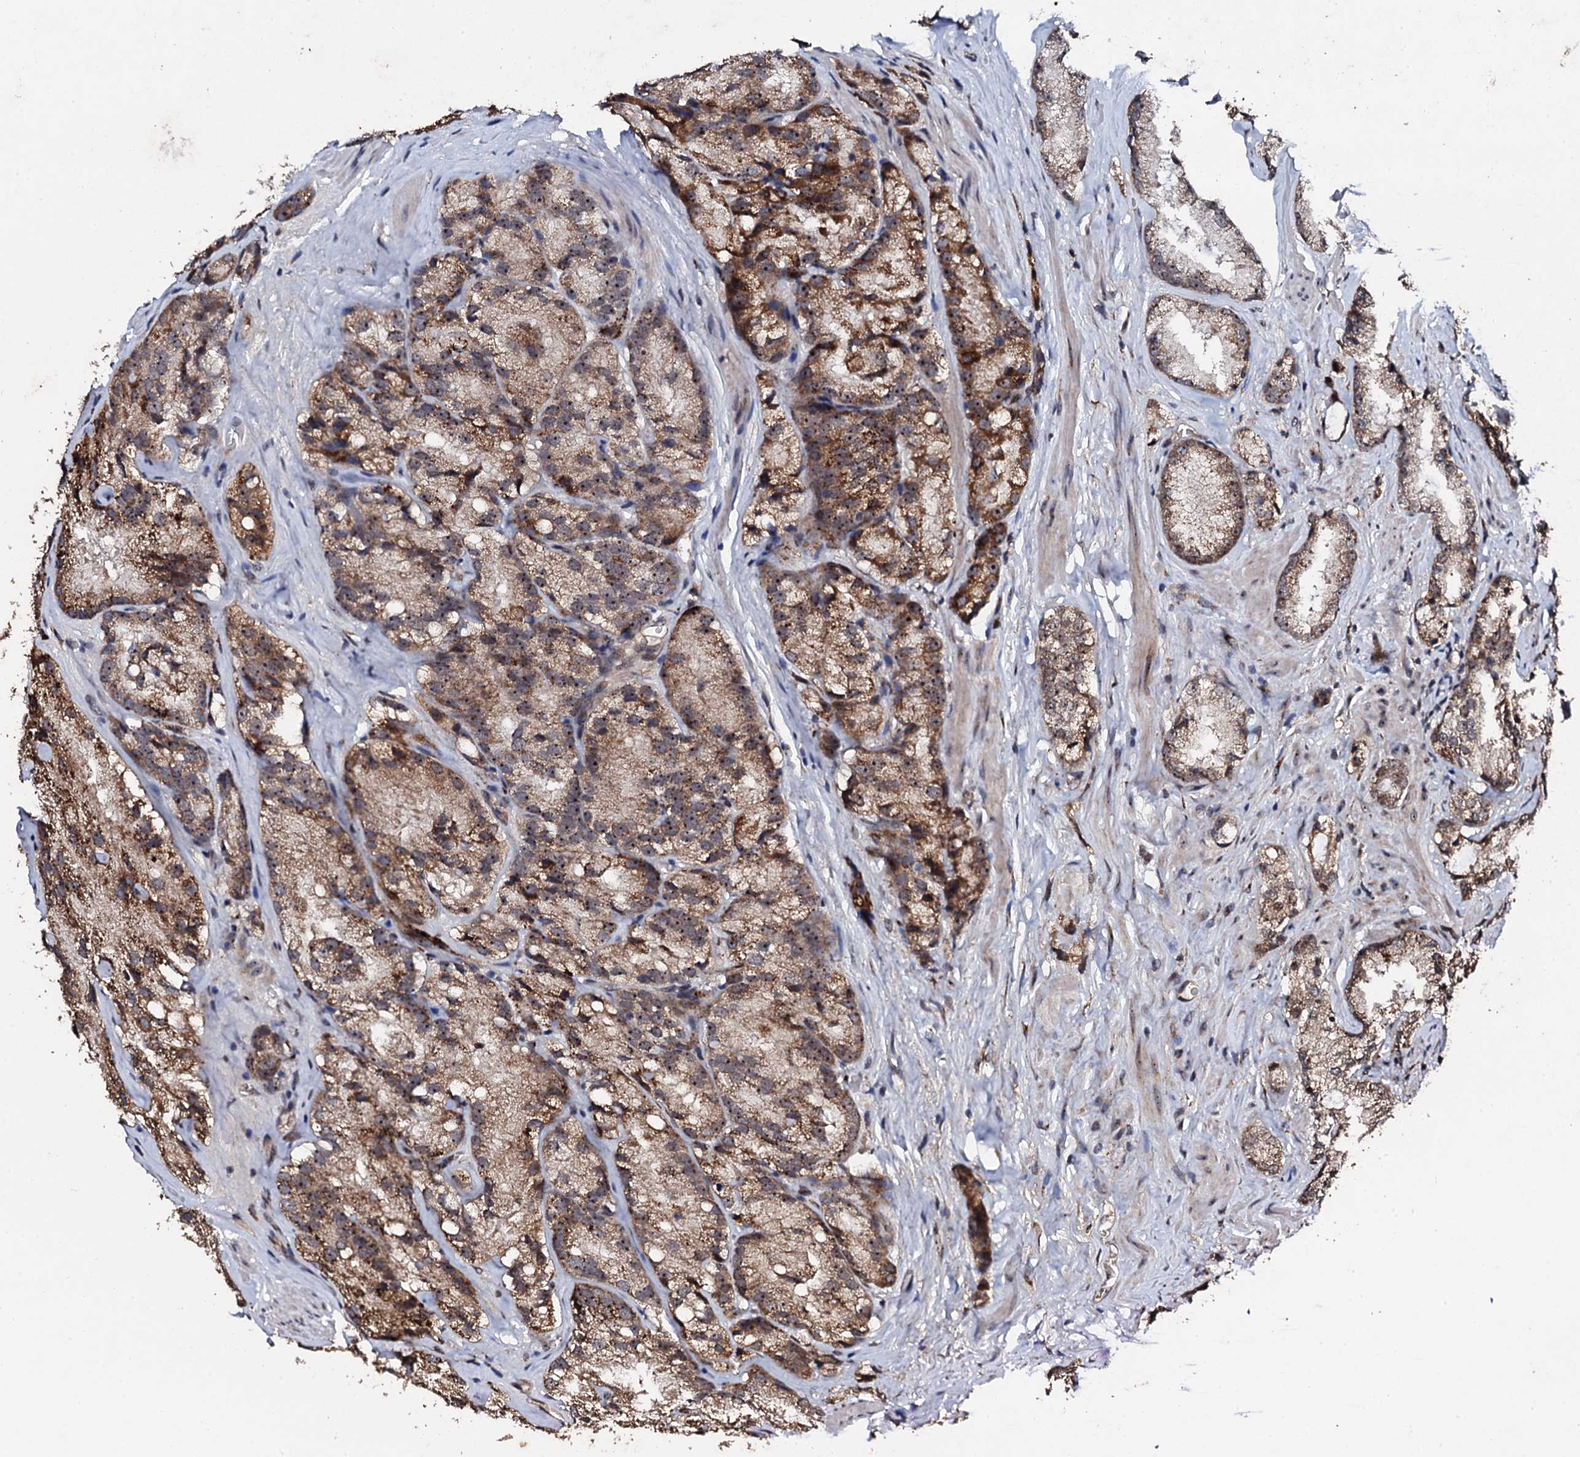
{"staining": {"intensity": "moderate", "quantity": ">75%", "location": "cytoplasmic/membranous,nuclear"}, "tissue": "prostate cancer", "cell_type": "Tumor cells", "image_type": "cancer", "snomed": [{"axis": "morphology", "description": "Adenocarcinoma, High grade"}, {"axis": "topography", "description": "Prostate"}], "caption": "A brown stain shows moderate cytoplasmic/membranous and nuclear expression of a protein in adenocarcinoma (high-grade) (prostate) tumor cells.", "gene": "FAM111A", "patient": {"sex": "male", "age": 66}}